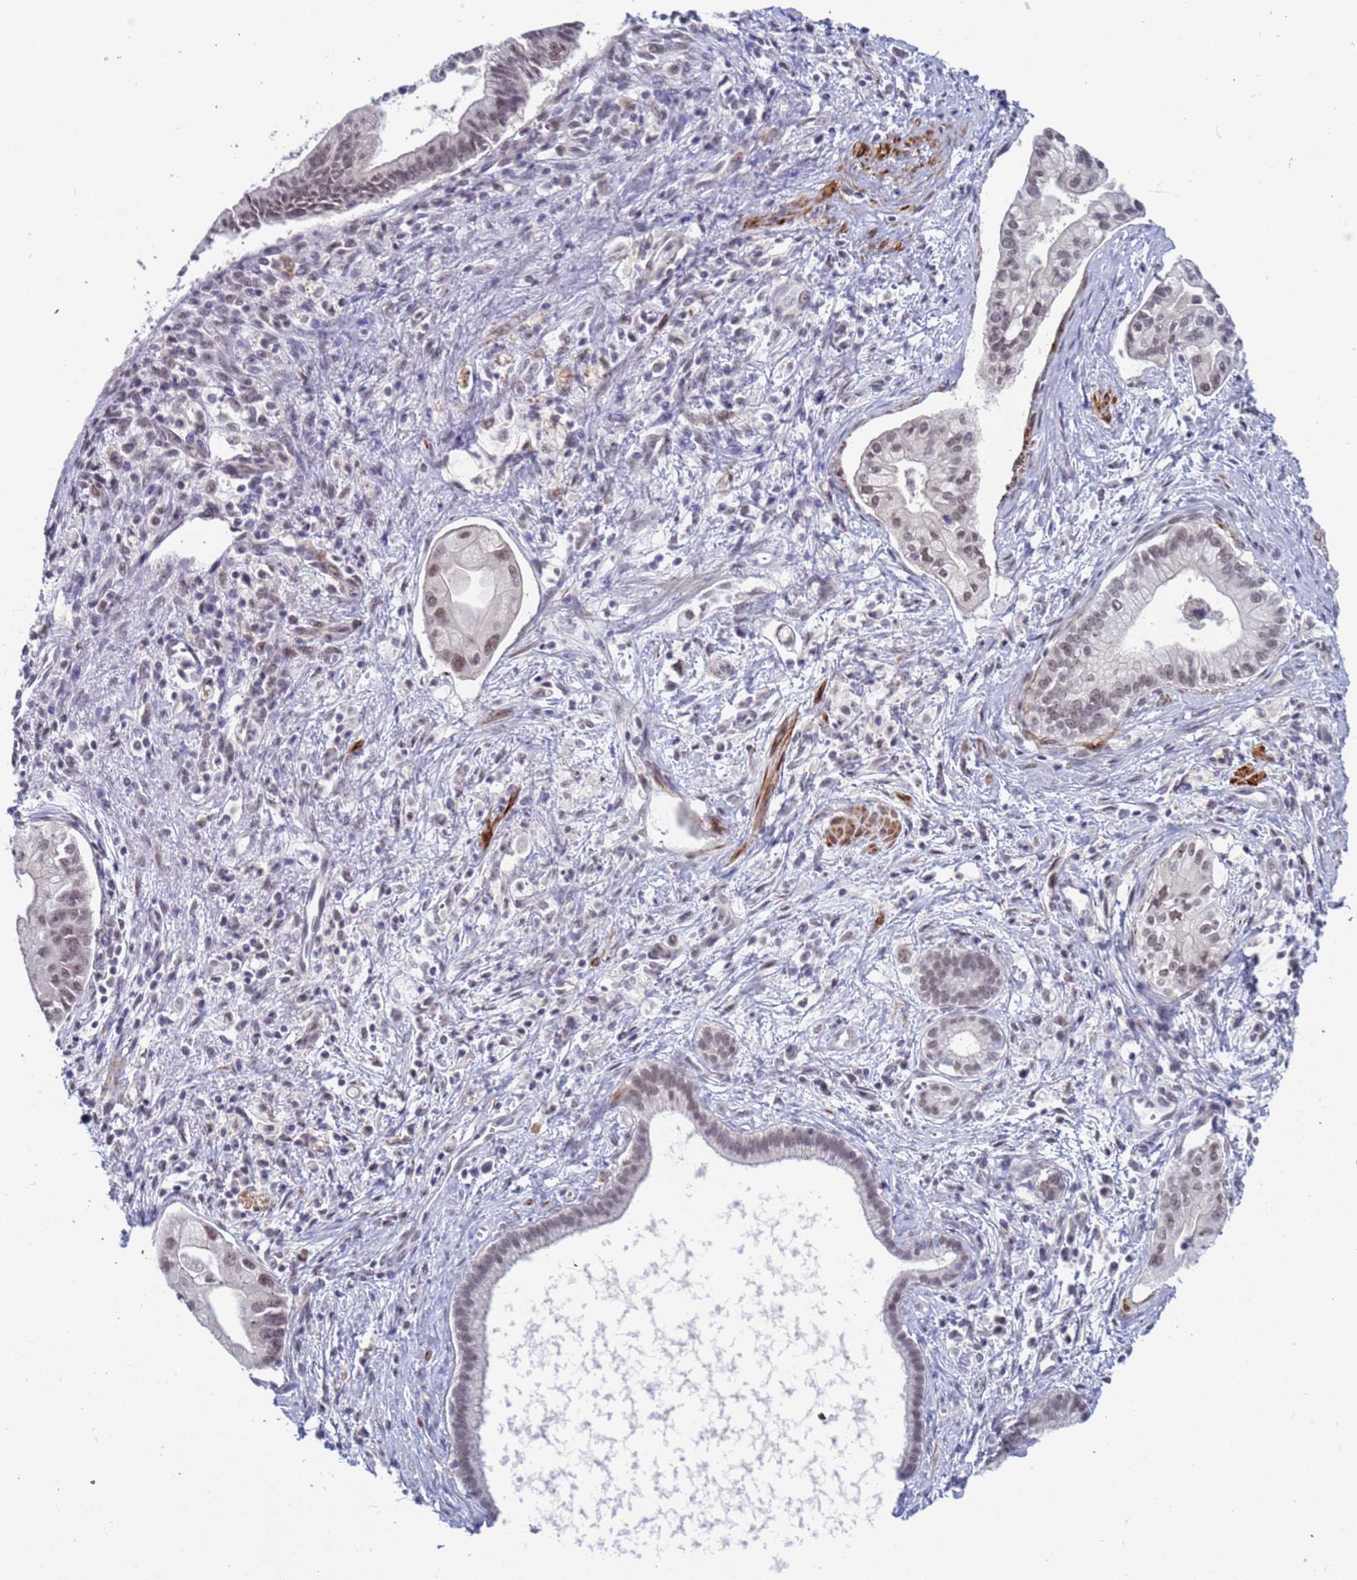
{"staining": {"intensity": "weak", "quantity": ">75%", "location": "nuclear"}, "tissue": "pancreatic cancer", "cell_type": "Tumor cells", "image_type": "cancer", "snomed": [{"axis": "morphology", "description": "Adenocarcinoma, NOS"}, {"axis": "topography", "description": "Pancreas"}], "caption": "This histopathology image shows immunohistochemistry staining of pancreatic cancer, with low weak nuclear positivity in about >75% of tumor cells.", "gene": "CXorf65", "patient": {"sex": "male", "age": 78}}